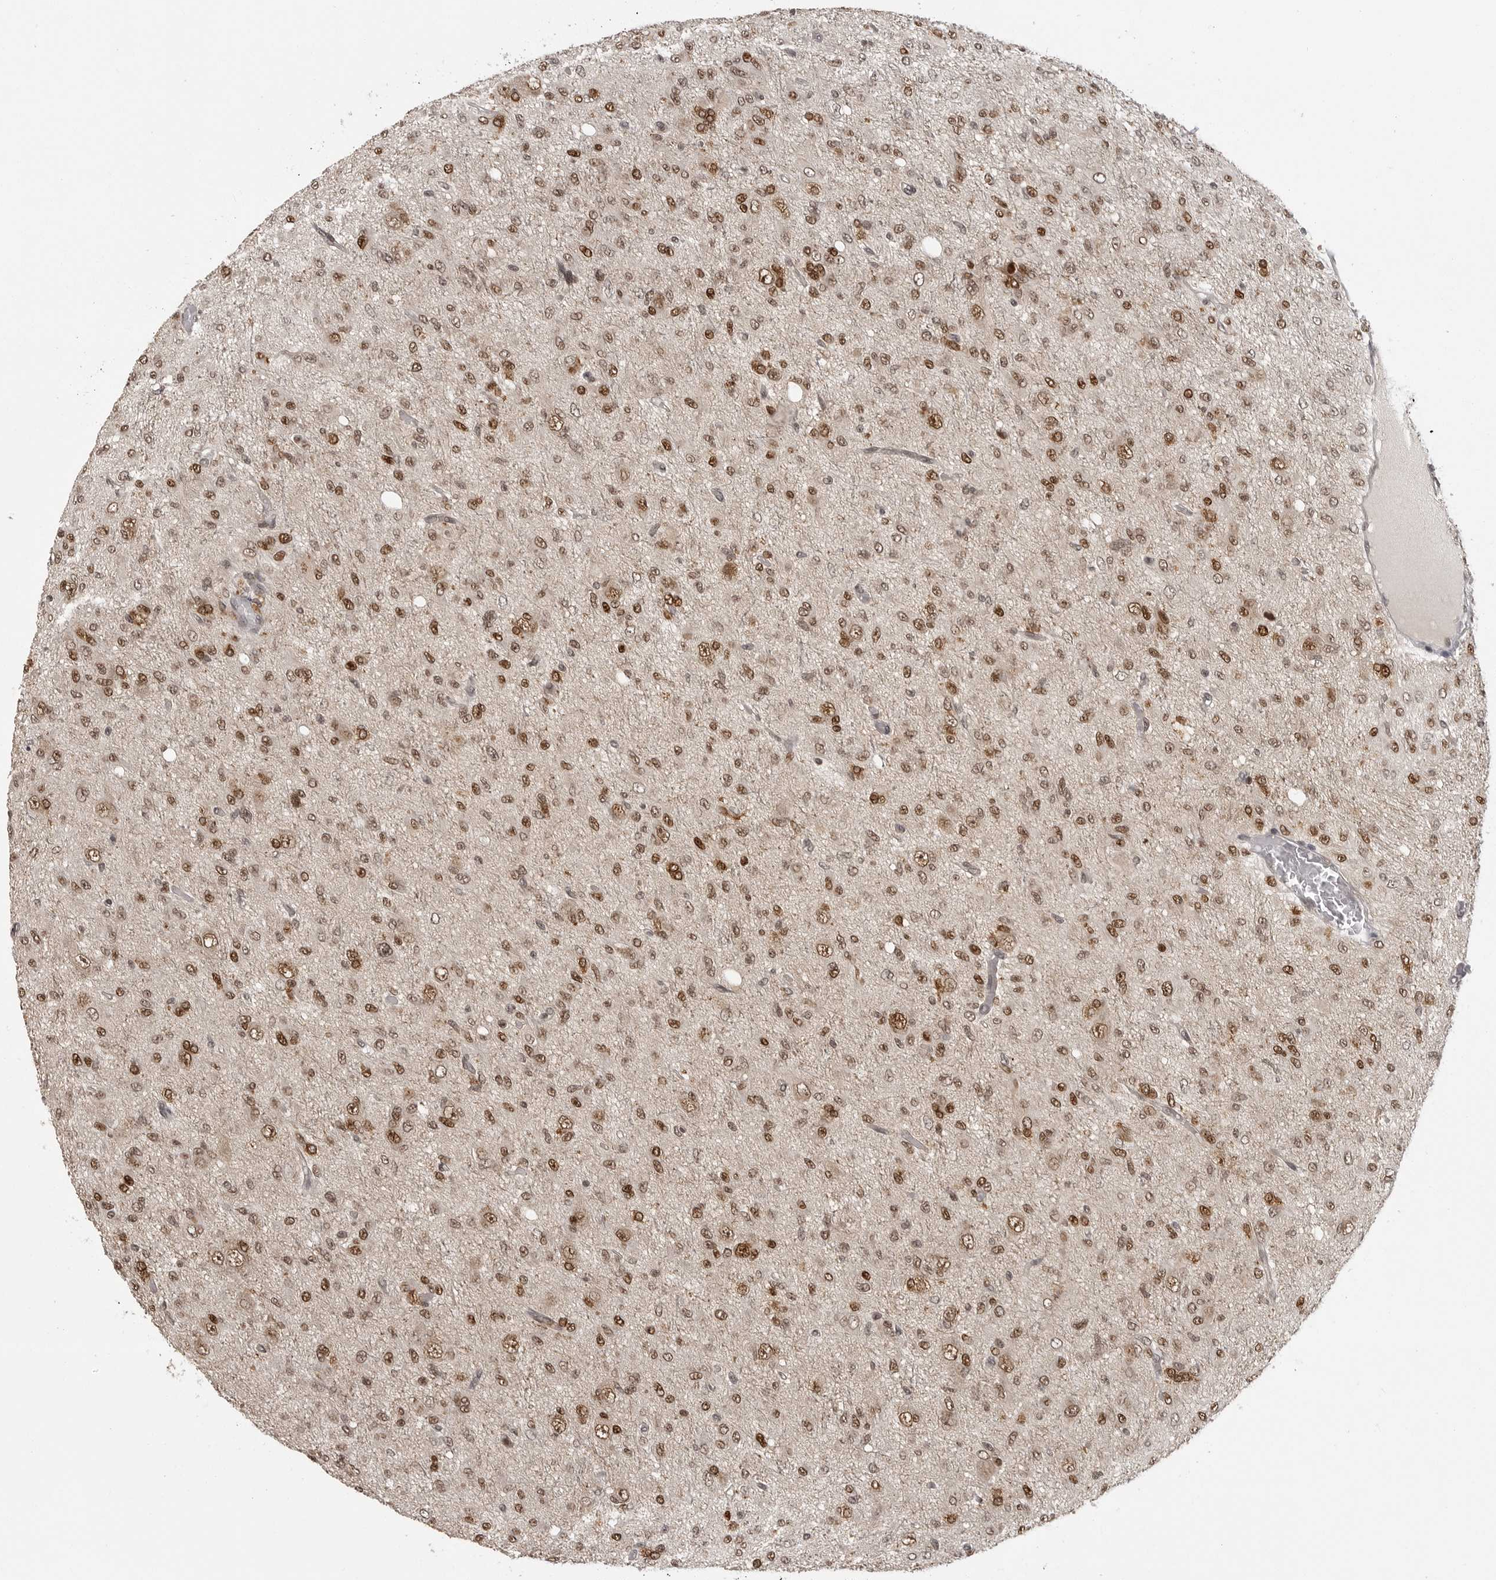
{"staining": {"intensity": "strong", "quantity": ">75%", "location": "nuclear"}, "tissue": "glioma", "cell_type": "Tumor cells", "image_type": "cancer", "snomed": [{"axis": "morphology", "description": "Glioma, malignant, High grade"}, {"axis": "topography", "description": "Brain"}], "caption": "Tumor cells exhibit strong nuclear staining in about >75% of cells in malignant glioma (high-grade). (Stains: DAB (3,3'-diaminobenzidine) in brown, nuclei in blue, Microscopy: brightfield microscopy at high magnification).", "gene": "PEG3", "patient": {"sex": "female", "age": 59}}